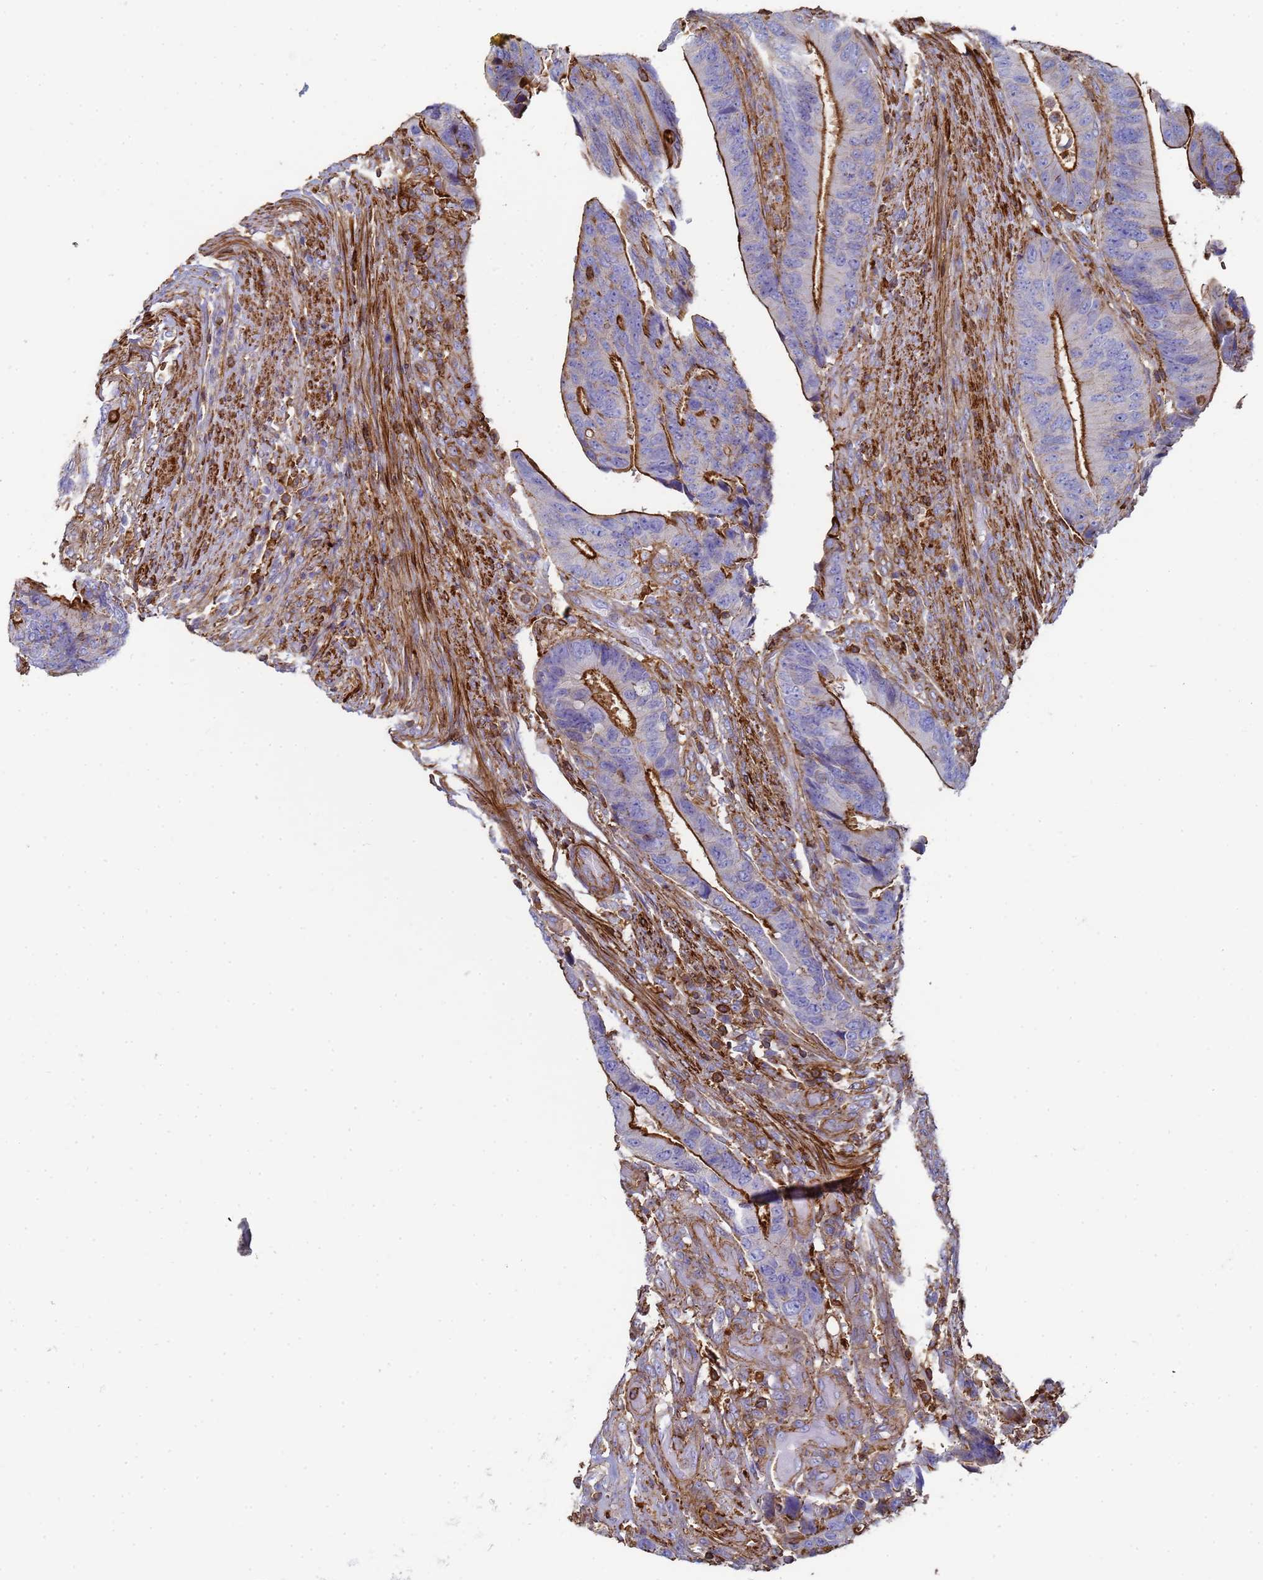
{"staining": {"intensity": "strong", "quantity": ">75%", "location": "cytoplasmic/membranous"}, "tissue": "colorectal cancer", "cell_type": "Tumor cells", "image_type": "cancer", "snomed": [{"axis": "morphology", "description": "Adenocarcinoma, NOS"}, {"axis": "topography", "description": "Colon"}], "caption": "Brown immunohistochemical staining in human colorectal adenocarcinoma exhibits strong cytoplasmic/membranous expression in approximately >75% of tumor cells.", "gene": "ACTB", "patient": {"sex": "male", "age": 87}}